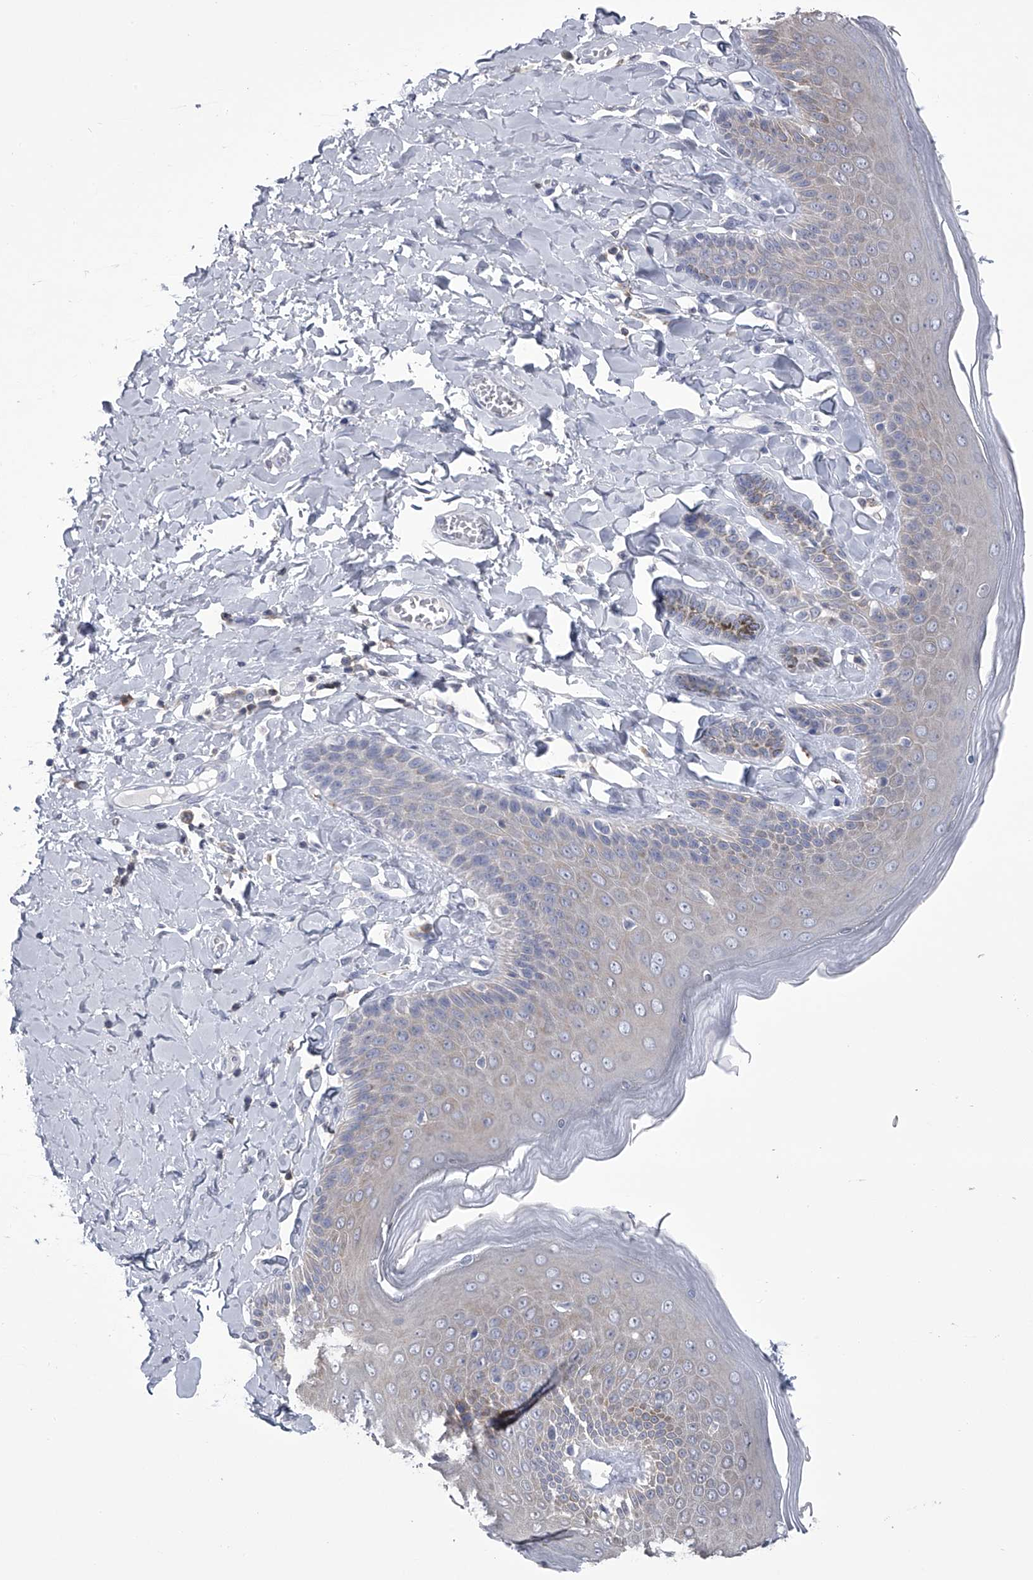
{"staining": {"intensity": "weak", "quantity": "<25%", "location": "cytoplasmic/membranous"}, "tissue": "skin", "cell_type": "Epidermal cells", "image_type": "normal", "snomed": [{"axis": "morphology", "description": "Normal tissue, NOS"}, {"axis": "topography", "description": "Anal"}], "caption": "Immunohistochemistry (IHC) image of normal skin: human skin stained with DAB (3,3'-diaminobenzidine) shows no significant protein staining in epidermal cells. (Immunohistochemistry, brightfield microscopy, high magnification).", "gene": "TASP1", "patient": {"sex": "male", "age": 69}}